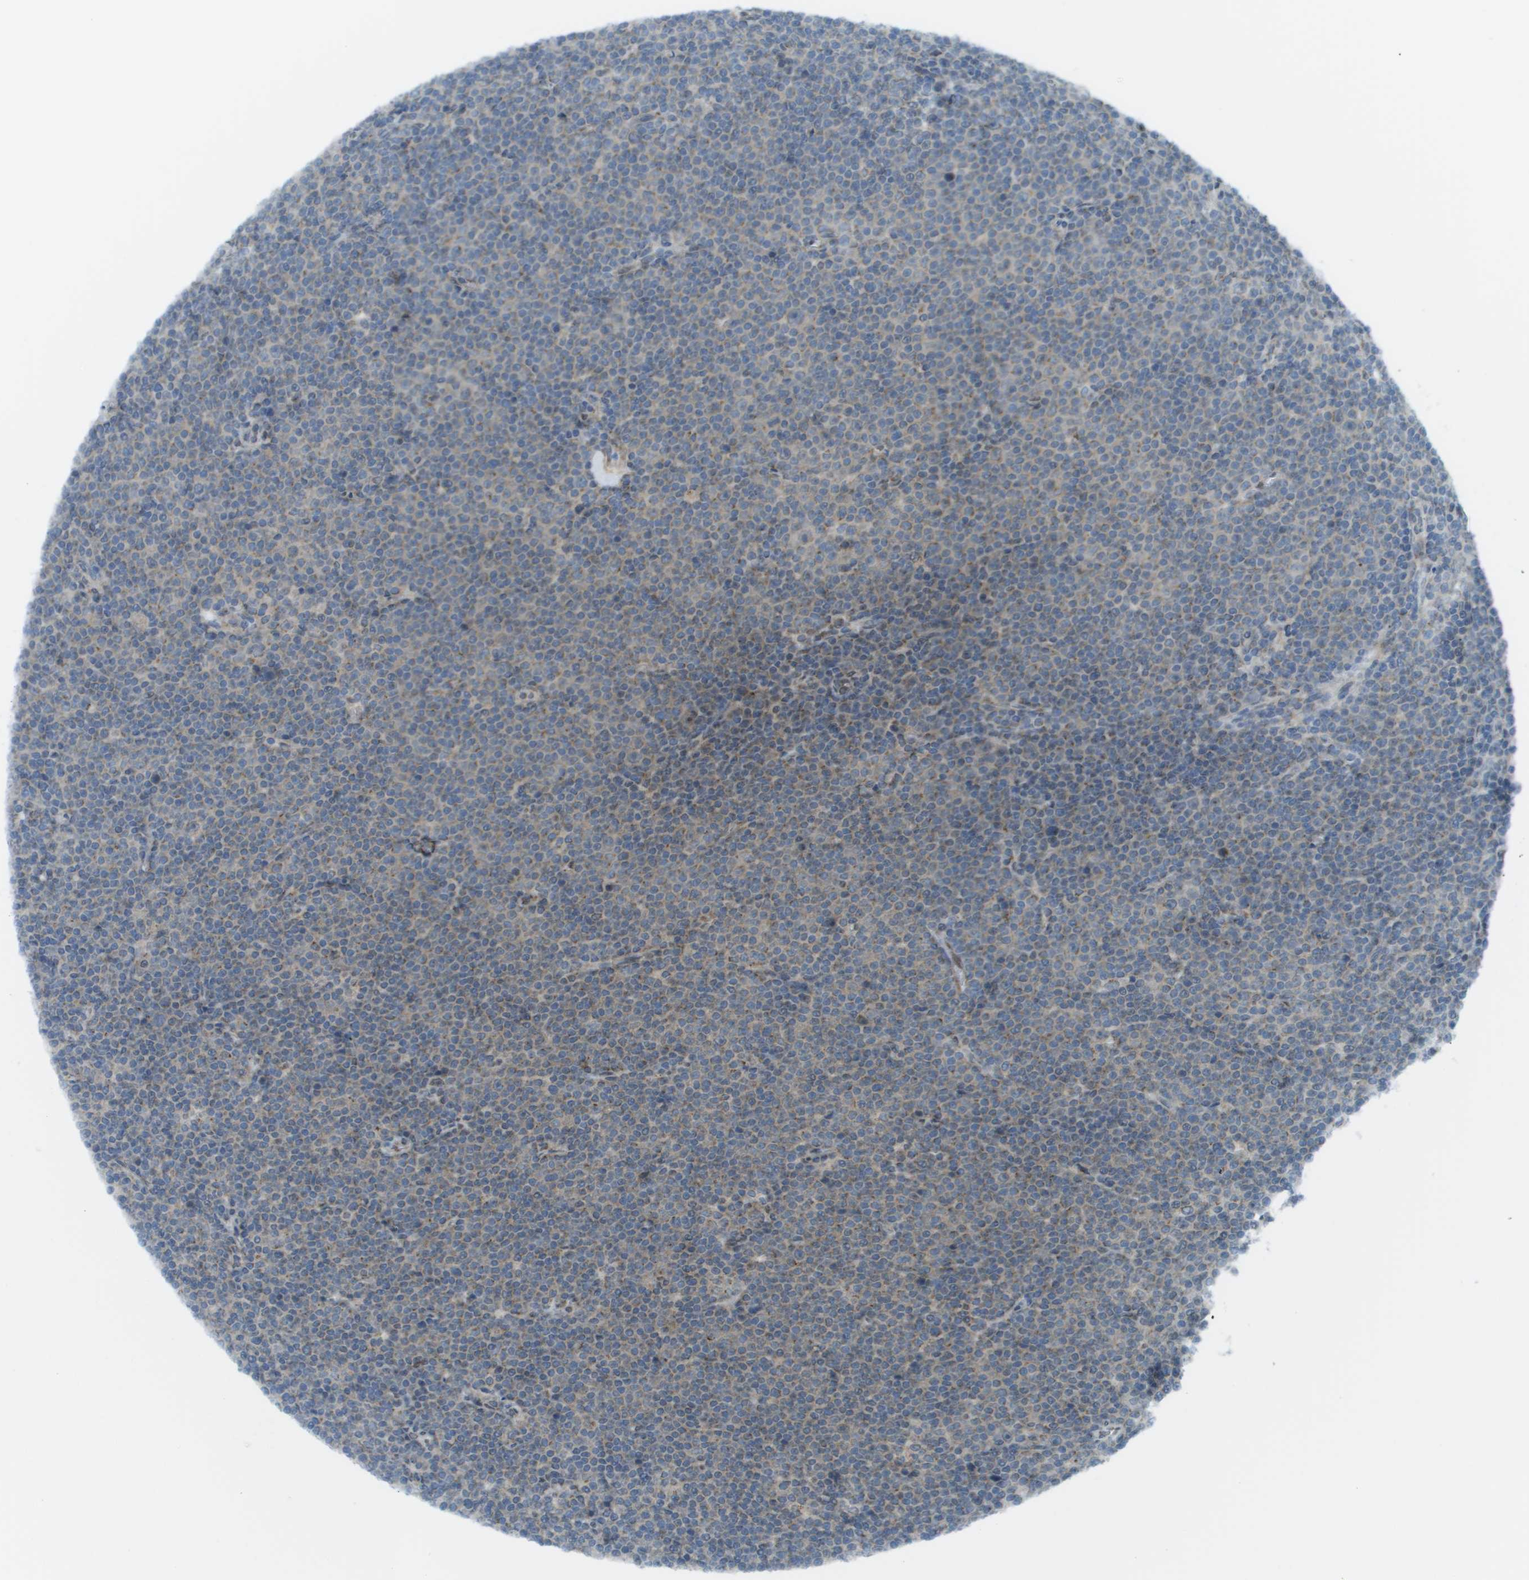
{"staining": {"intensity": "weak", "quantity": "25%-75%", "location": "cytoplasmic/membranous"}, "tissue": "lymphoma", "cell_type": "Tumor cells", "image_type": "cancer", "snomed": [{"axis": "morphology", "description": "Malignant lymphoma, non-Hodgkin's type, Low grade"}, {"axis": "topography", "description": "Lymph node"}], "caption": "Immunohistochemical staining of human lymphoma displays weak cytoplasmic/membranous protein staining in approximately 25%-75% of tumor cells. (Stains: DAB (3,3'-diaminobenzidine) in brown, nuclei in blue, Microscopy: brightfield microscopy at high magnification).", "gene": "EVC", "patient": {"sex": "female", "age": 67}}